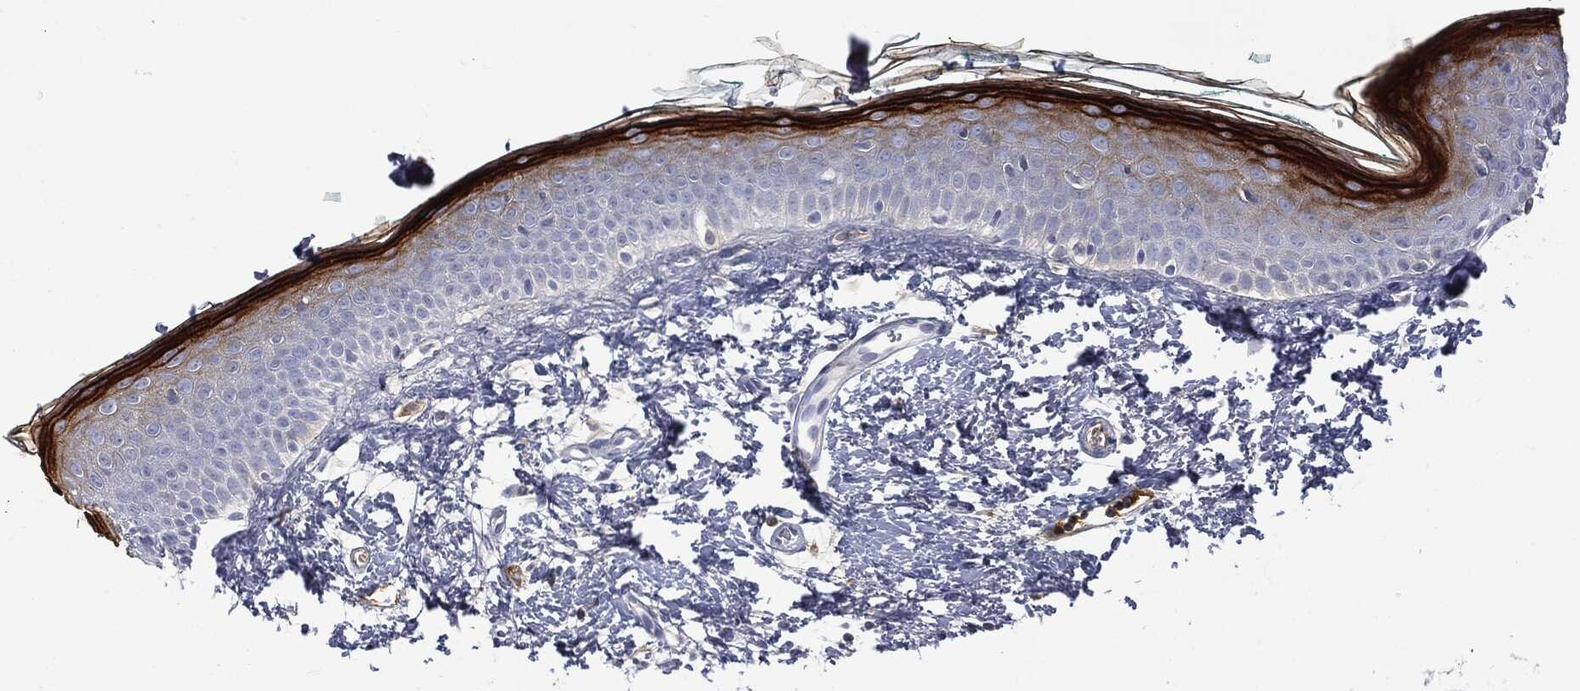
{"staining": {"intensity": "negative", "quantity": "none", "location": "none"}, "tissue": "skin", "cell_type": "Fibroblasts", "image_type": "normal", "snomed": [{"axis": "morphology", "description": "Normal tissue, NOS"}, {"axis": "morphology", "description": "Basal cell carcinoma"}, {"axis": "topography", "description": "Skin"}], "caption": "Fibroblasts are negative for brown protein staining in benign skin. (Stains: DAB IHC with hematoxylin counter stain, Microscopy: brightfield microscopy at high magnification).", "gene": "BTK", "patient": {"sex": "male", "age": 33}}